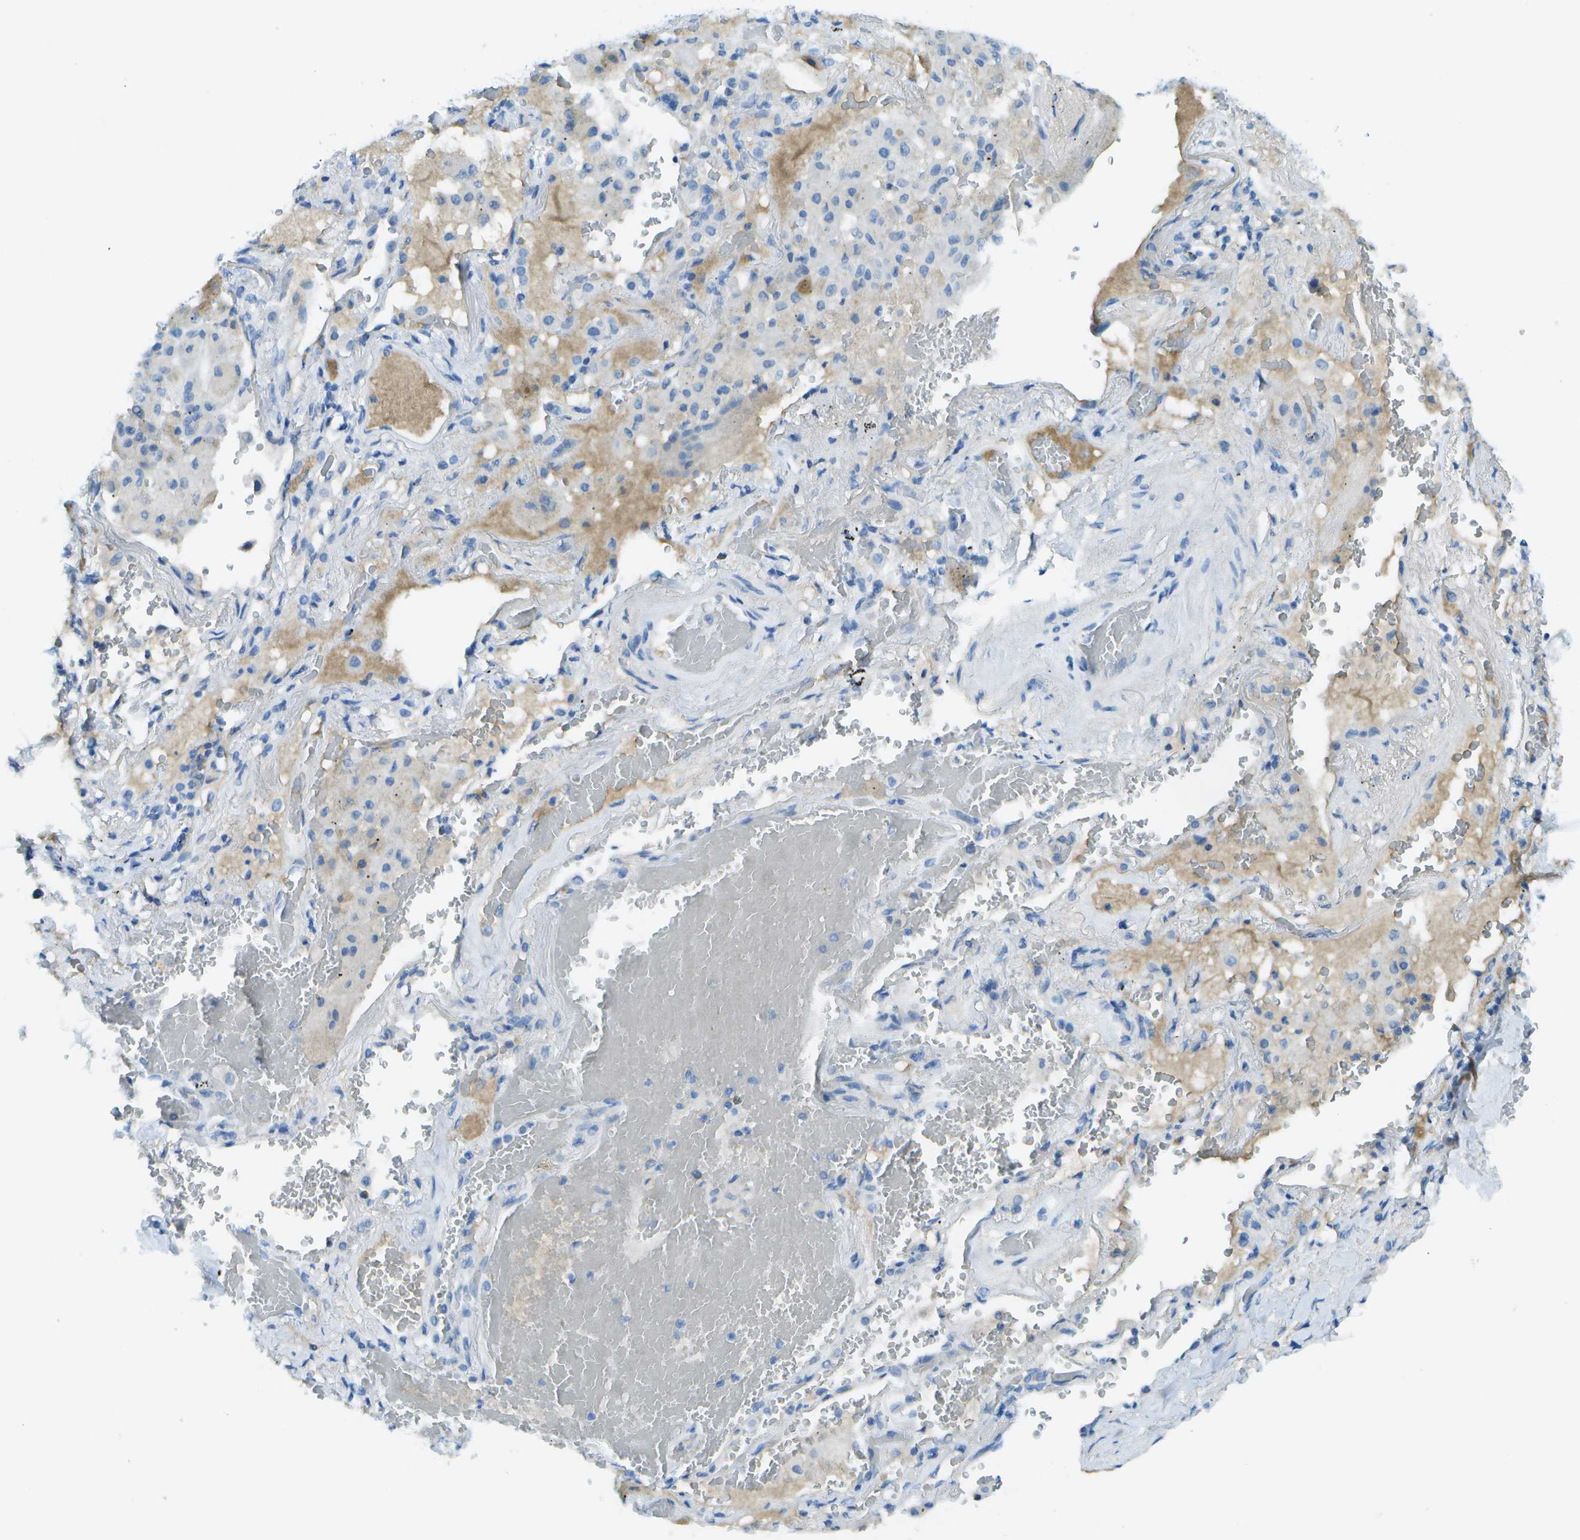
{"staining": {"intensity": "negative", "quantity": "none", "location": "none"}, "tissue": "lung cancer", "cell_type": "Tumor cells", "image_type": "cancer", "snomed": [{"axis": "morphology", "description": "Squamous cell carcinoma, NOS"}, {"axis": "topography", "description": "Lung"}], "caption": "Micrograph shows no significant protein staining in tumor cells of lung squamous cell carcinoma. (DAB (3,3'-diaminobenzidine) IHC with hematoxylin counter stain).", "gene": "C1S", "patient": {"sex": "male", "age": 57}}